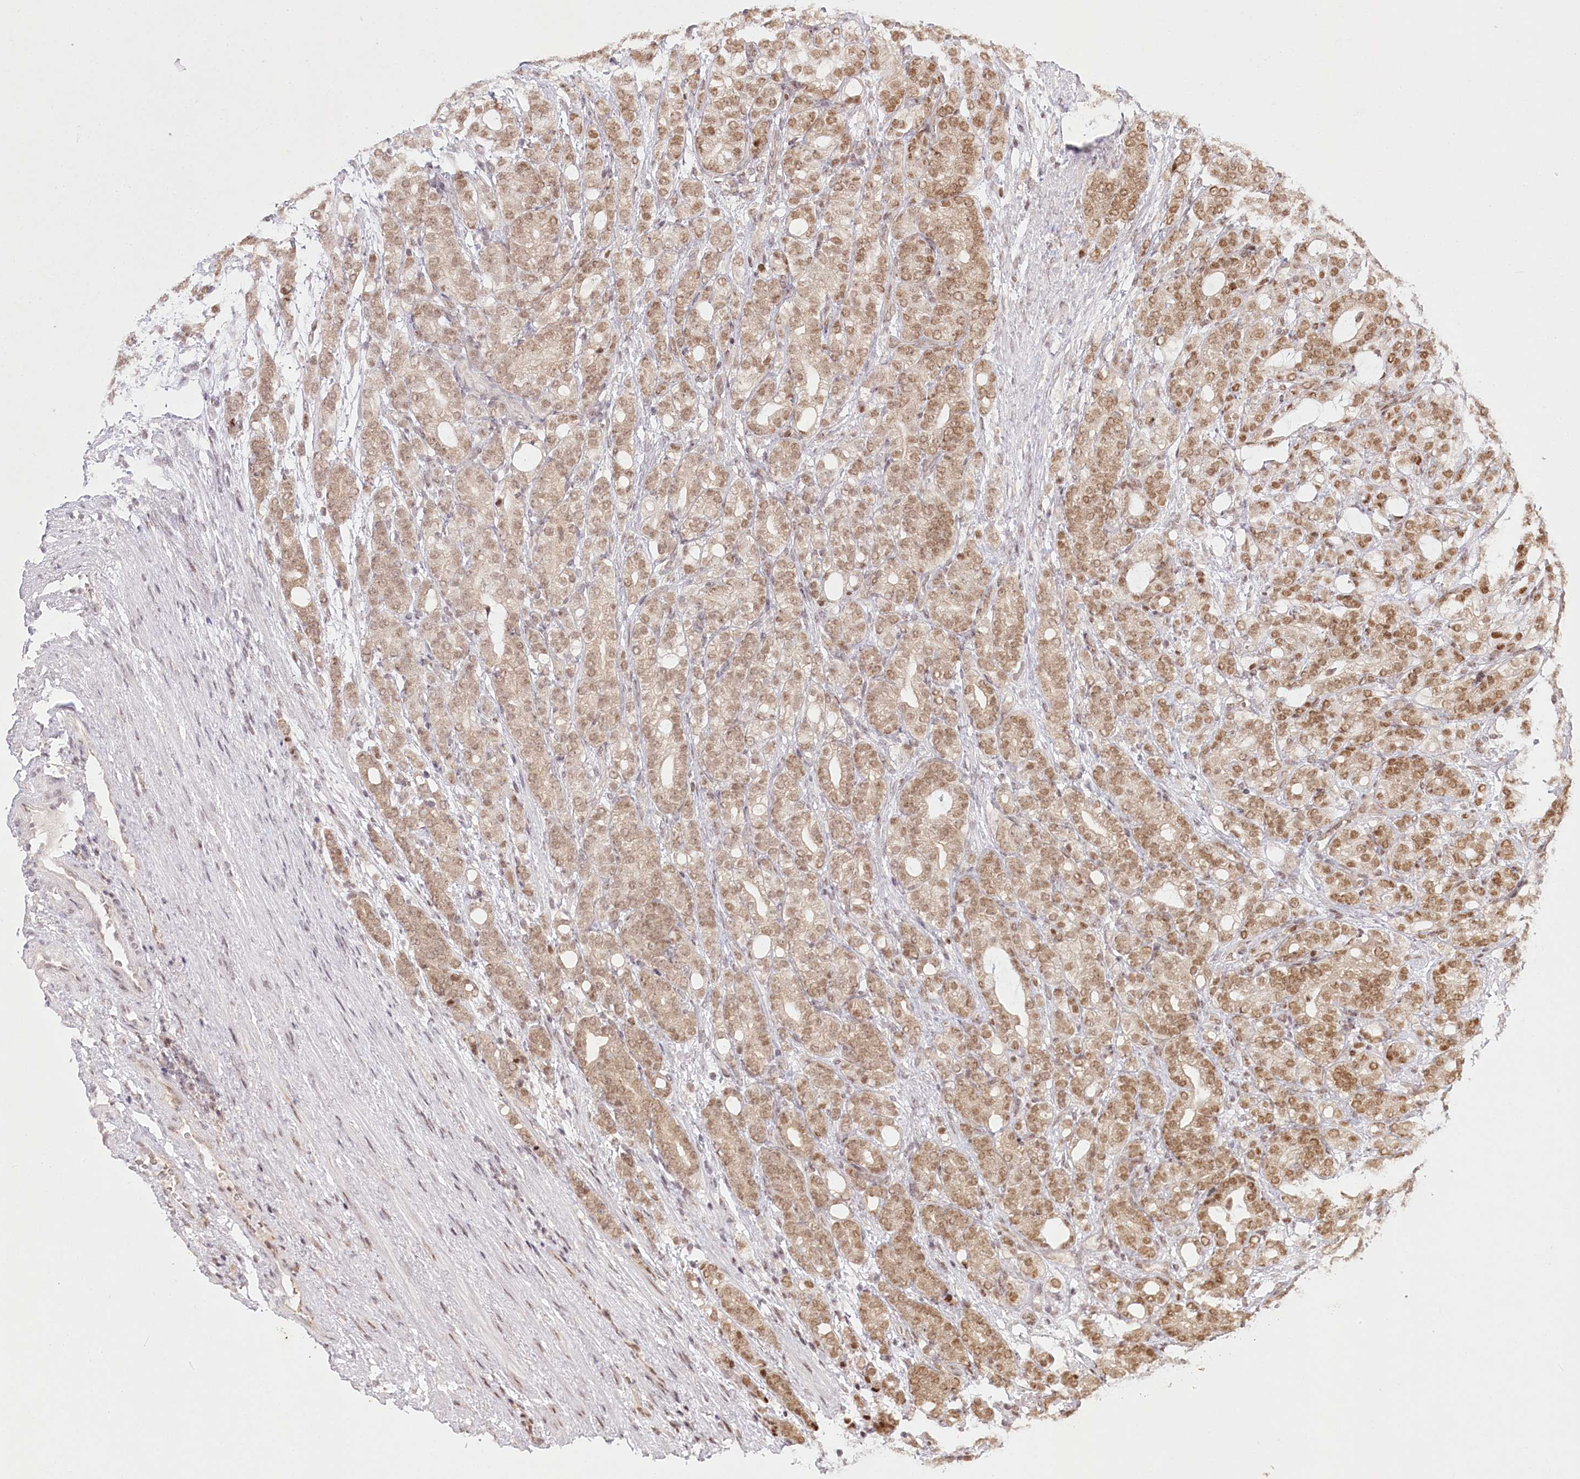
{"staining": {"intensity": "moderate", "quantity": ">75%", "location": "nuclear"}, "tissue": "prostate cancer", "cell_type": "Tumor cells", "image_type": "cancer", "snomed": [{"axis": "morphology", "description": "Adenocarcinoma, High grade"}, {"axis": "topography", "description": "Prostate"}], "caption": "An image of prostate cancer (adenocarcinoma (high-grade)) stained for a protein displays moderate nuclear brown staining in tumor cells.", "gene": "PYURF", "patient": {"sex": "male", "age": 57}}